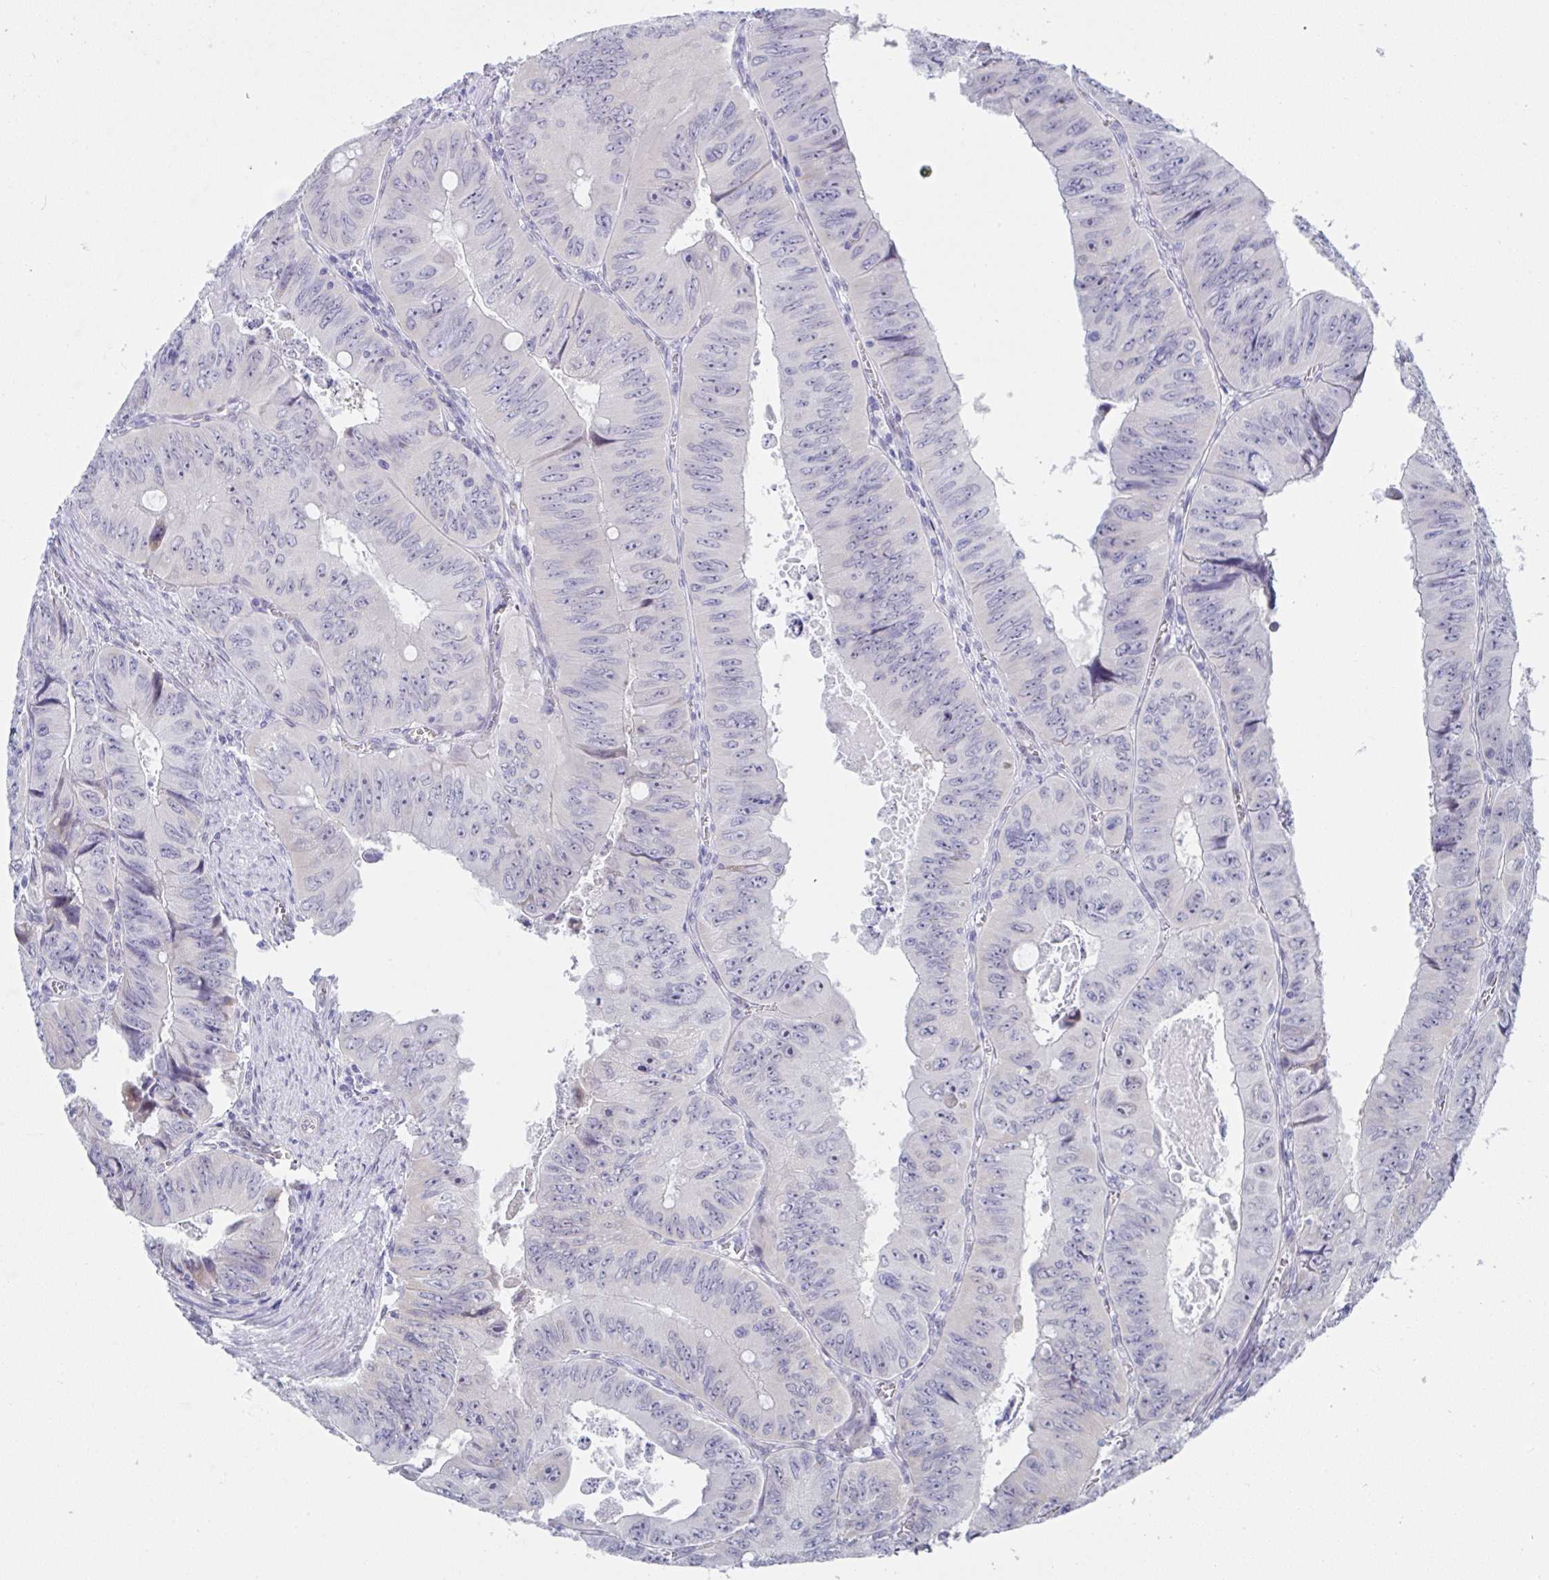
{"staining": {"intensity": "negative", "quantity": "none", "location": "none"}, "tissue": "colorectal cancer", "cell_type": "Tumor cells", "image_type": "cancer", "snomed": [{"axis": "morphology", "description": "Adenocarcinoma, NOS"}, {"axis": "topography", "description": "Colon"}], "caption": "Tumor cells show no significant staining in colorectal adenocarcinoma.", "gene": "MFSD4A", "patient": {"sex": "female", "age": 84}}